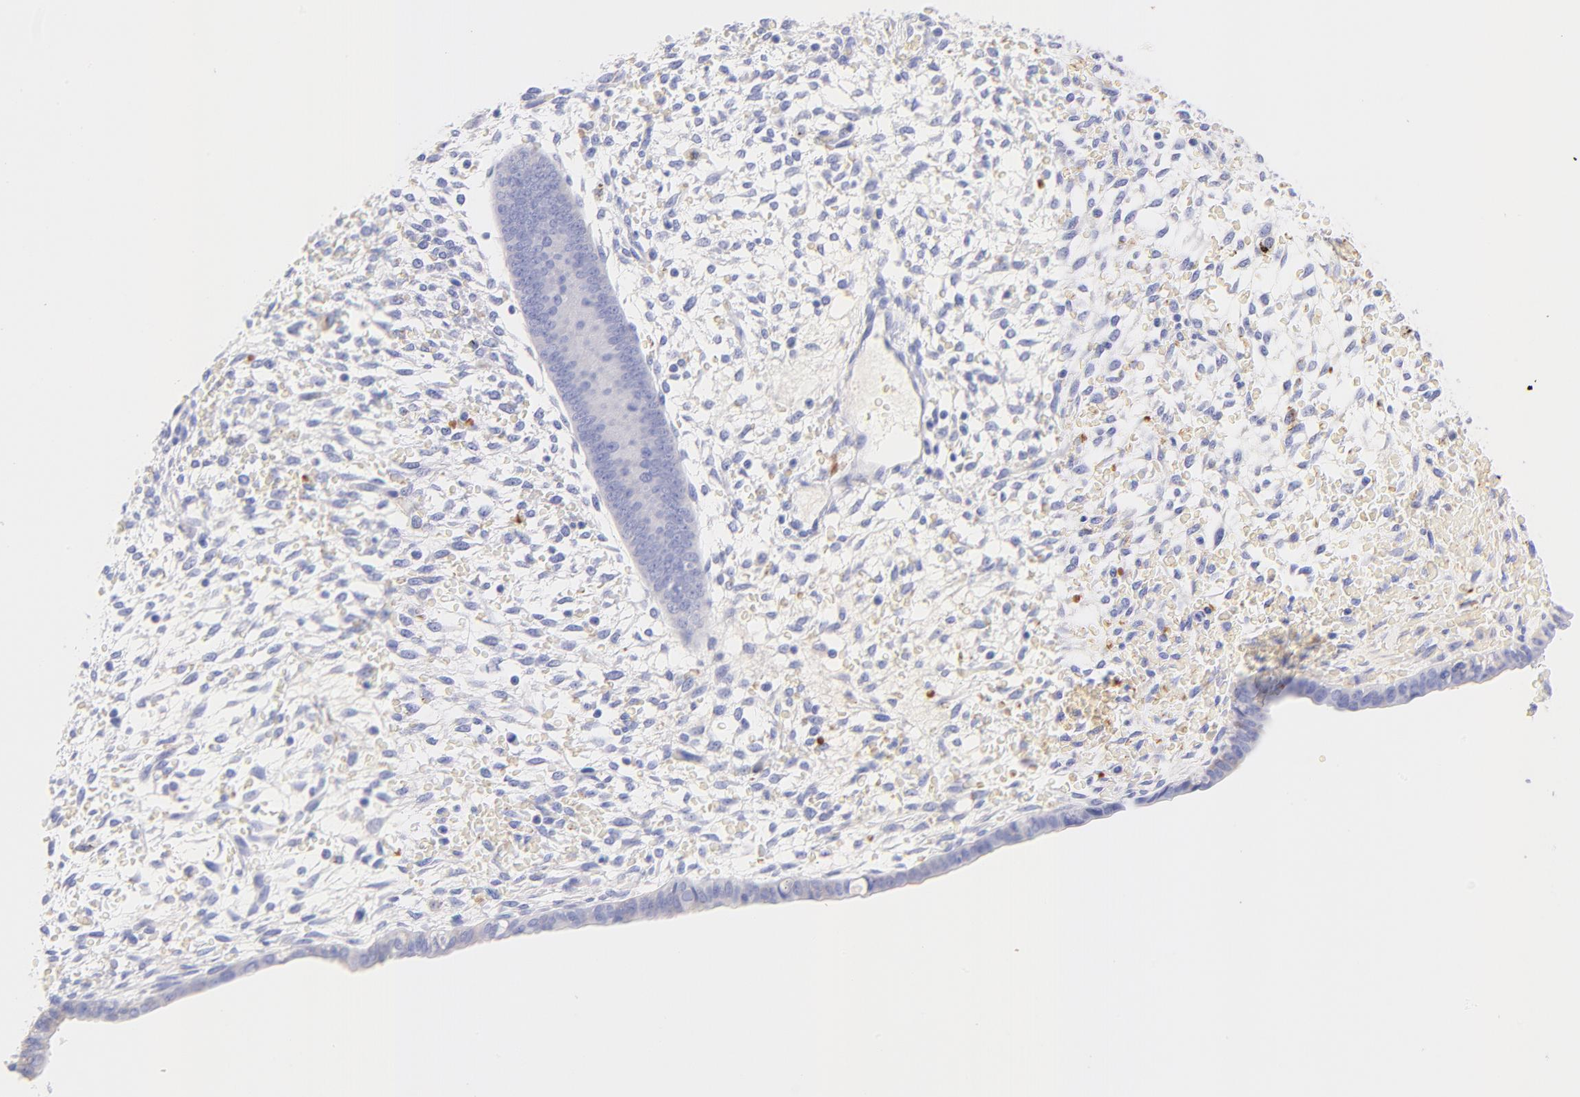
{"staining": {"intensity": "negative", "quantity": "none", "location": "none"}, "tissue": "endometrium", "cell_type": "Cells in endometrial stroma", "image_type": "normal", "snomed": [{"axis": "morphology", "description": "Normal tissue, NOS"}, {"axis": "topography", "description": "Endometrium"}], "caption": "Histopathology image shows no protein staining in cells in endometrial stroma of unremarkable endometrium.", "gene": "FRMPD3", "patient": {"sex": "female", "age": 42}}